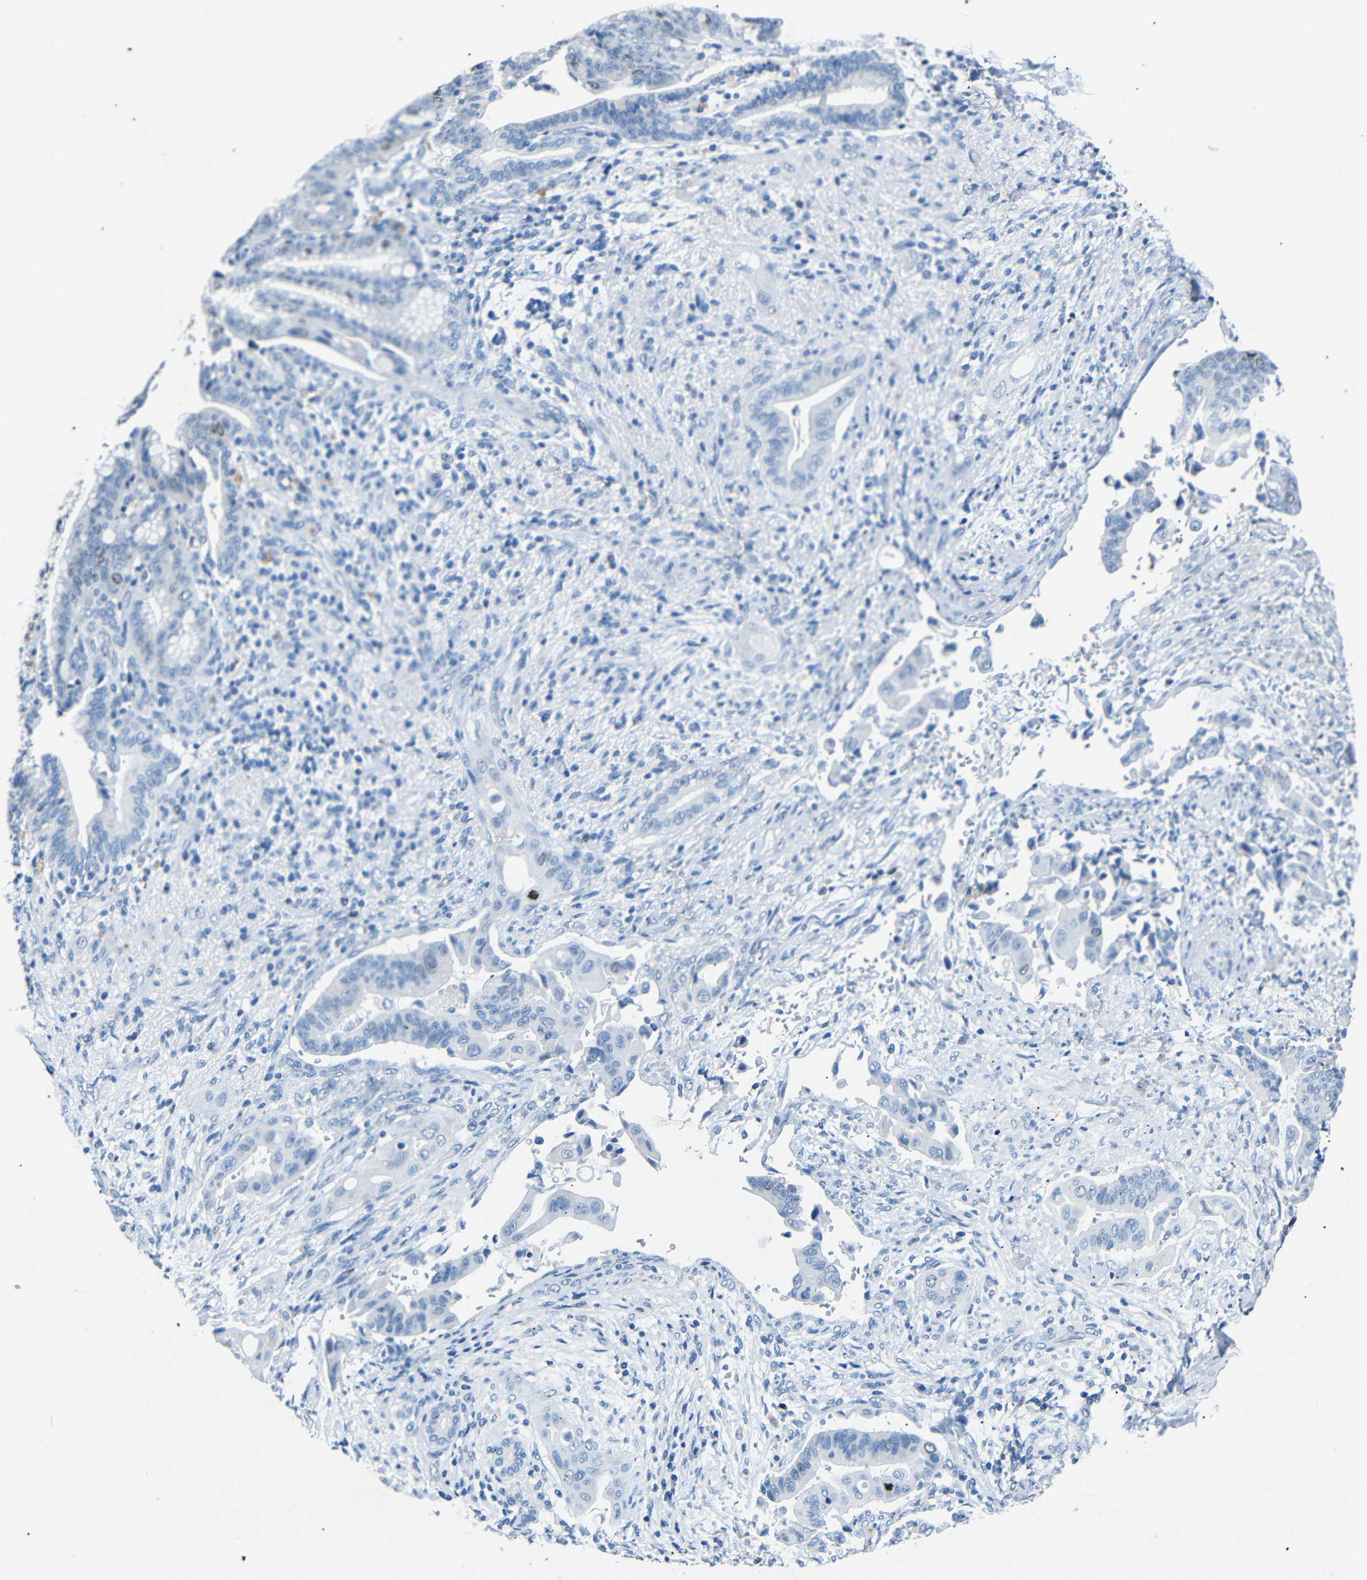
{"staining": {"intensity": "negative", "quantity": "none", "location": "none"}, "tissue": "liver cancer", "cell_type": "Tumor cells", "image_type": "cancer", "snomed": [{"axis": "morphology", "description": "Cholangiocarcinoma"}, {"axis": "topography", "description": "Liver"}], "caption": "An image of liver cancer (cholangiocarcinoma) stained for a protein exhibits no brown staining in tumor cells. Nuclei are stained in blue.", "gene": "INCENP", "patient": {"sex": "female", "age": 61}}